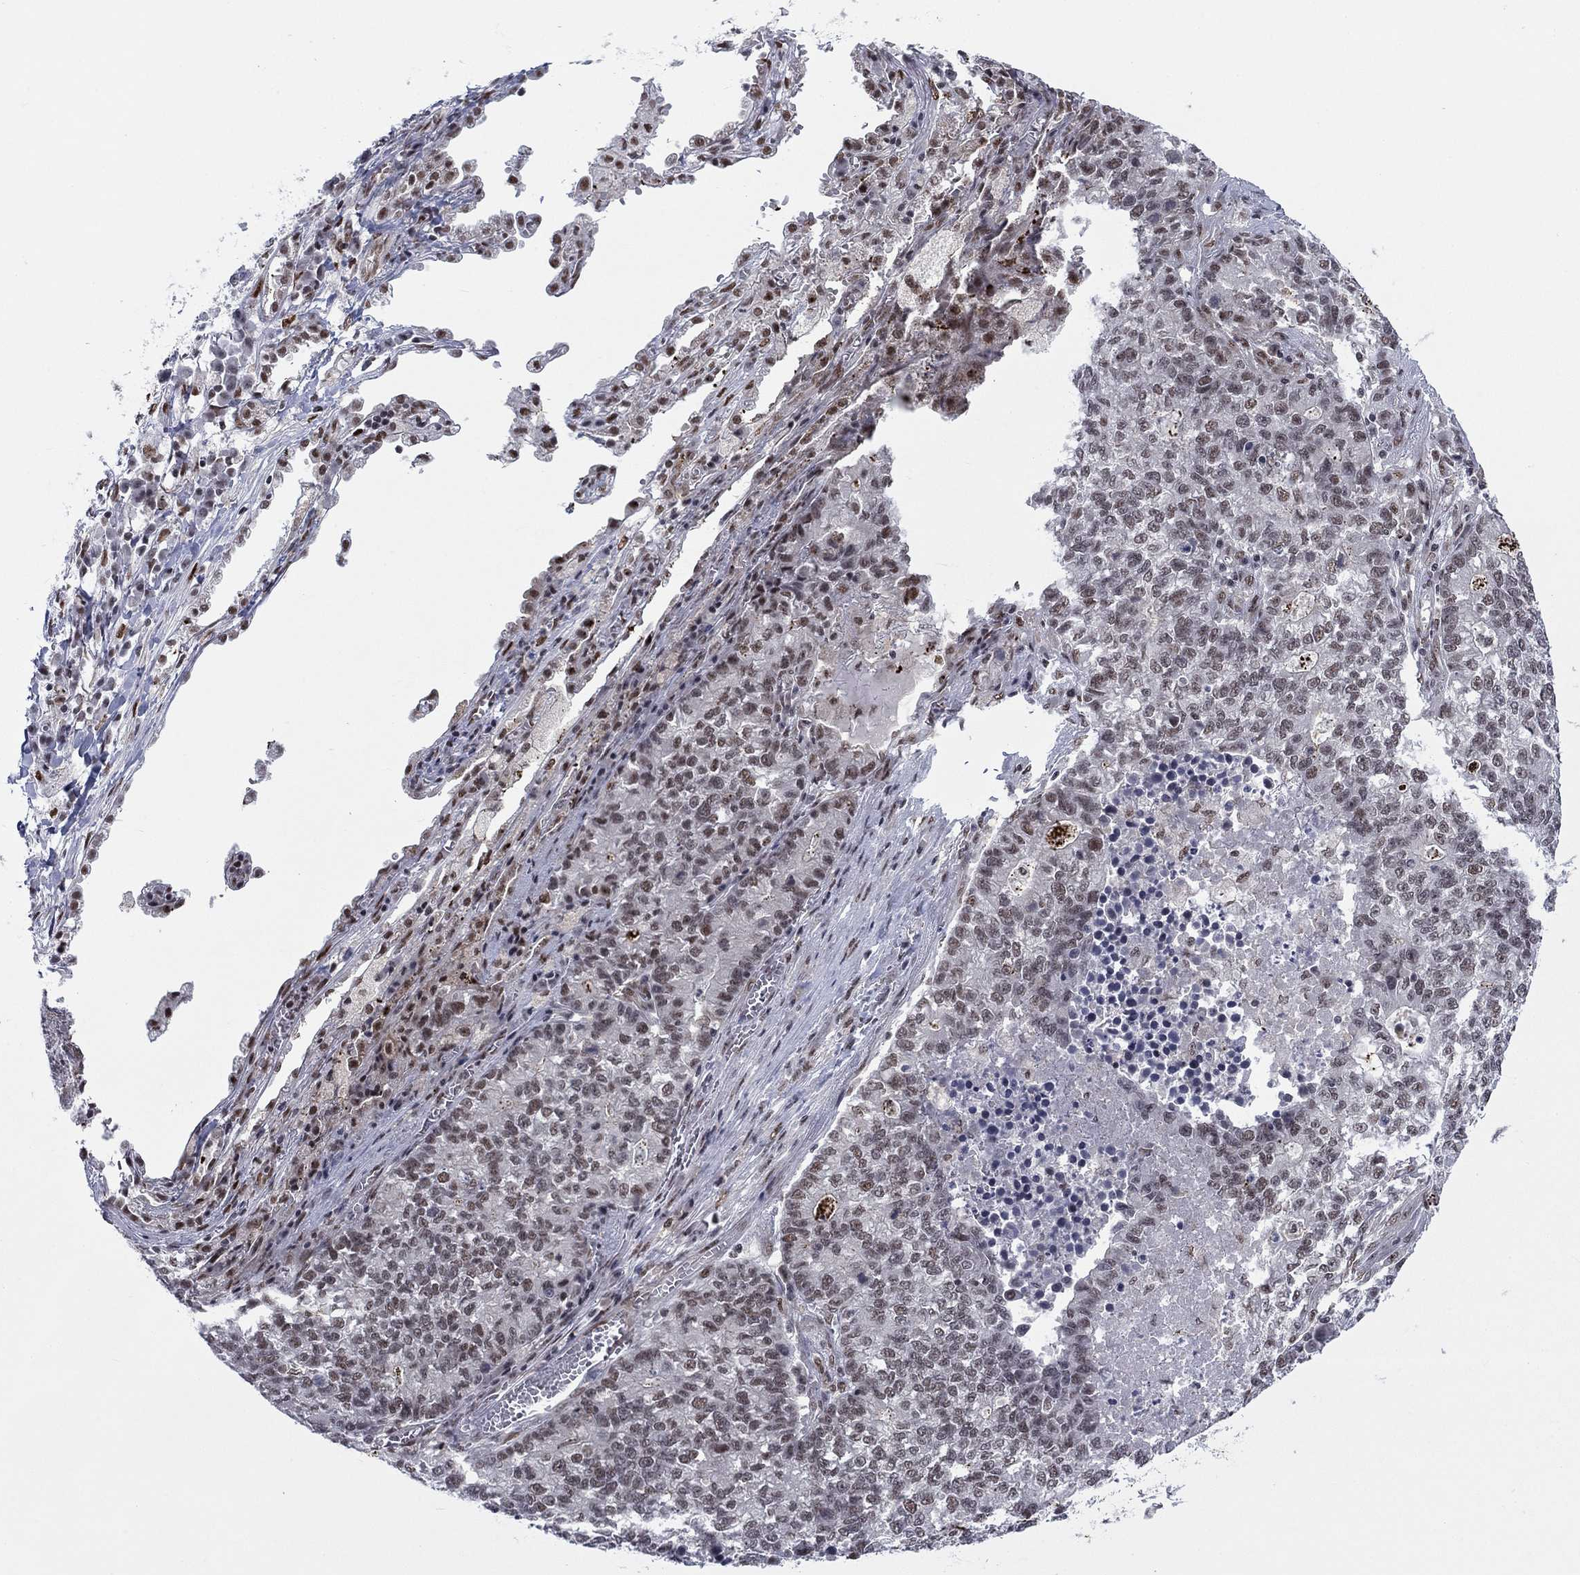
{"staining": {"intensity": "weak", "quantity": "25%-75%", "location": "nuclear"}, "tissue": "lung cancer", "cell_type": "Tumor cells", "image_type": "cancer", "snomed": [{"axis": "morphology", "description": "Adenocarcinoma, NOS"}, {"axis": "topography", "description": "Lung"}], "caption": "Immunohistochemical staining of human lung cancer (adenocarcinoma) displays weak nuclear protein expression in approximately 25%-75% of tumor cells. Using DAB (brown) and hematoxylin (blue) stains, captured at high magnification using brightfield microscopy.", "gene": "FYTTD1", "patient": {"sex": "male", "age": 57}}